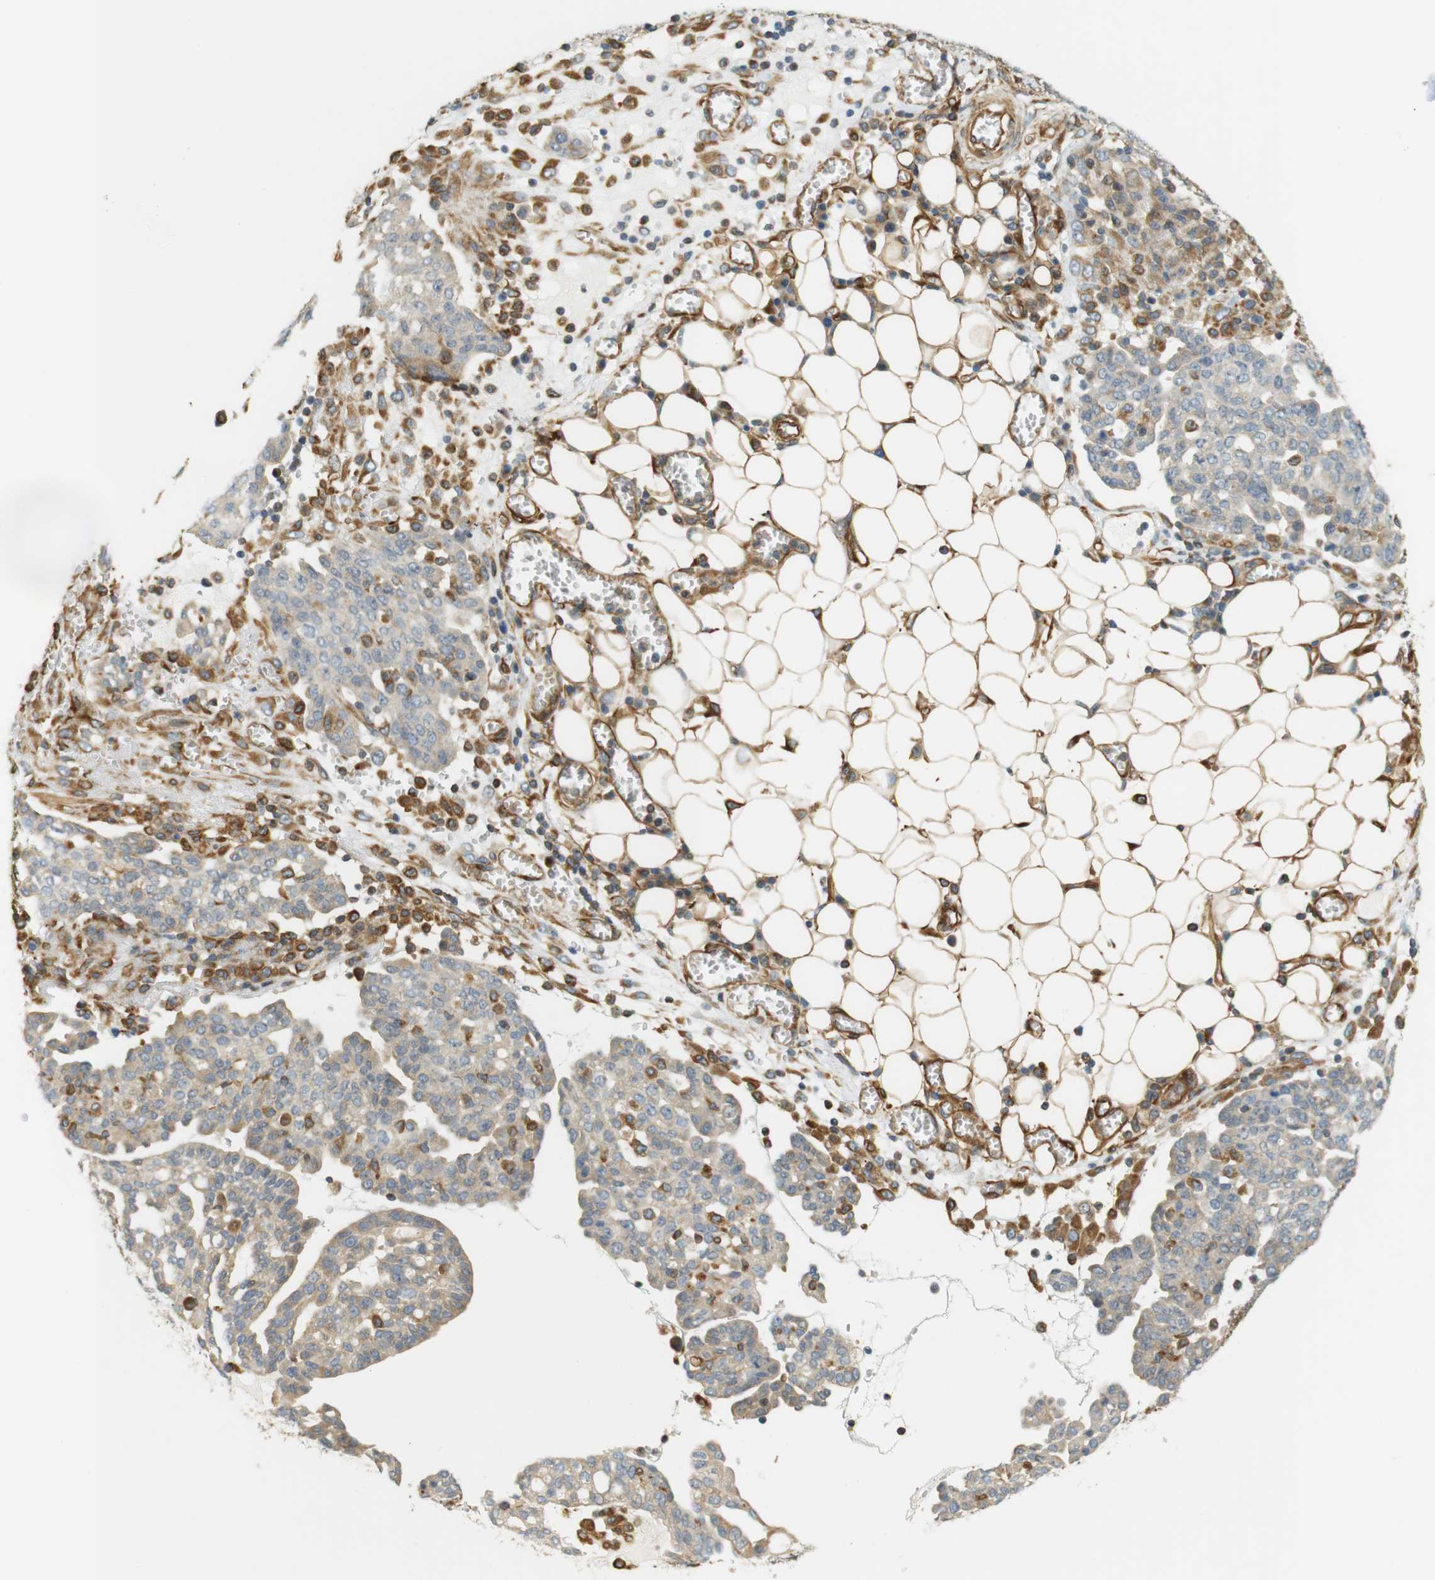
{"staining": {"intensity": "moderate", "quantity": "<25%", "location": "cytoplasmic/membranous"}, "tissue": "ovarian cancer", "cell_type": "Tumor cells", "image_type": "cancer", "snomed": [{"axis": "morphology", "description": "Cystadenocarcinoma, serous, NOS"}, {"axis": "topography", "description": "Soft tissue"}, {"axis": "topography", "description": "Ovary"}], "caption": "DAB (3,3'-diaminobenzidine) immunohistochemical staining of ovarian cancer (serous cystadenocarcinoma) displays moderate cytoplasmic/membranous protein positivity in about <25% of tumor cells.", "gene": "CYTH3", "patient": {"sex": "female", "age": 57}}